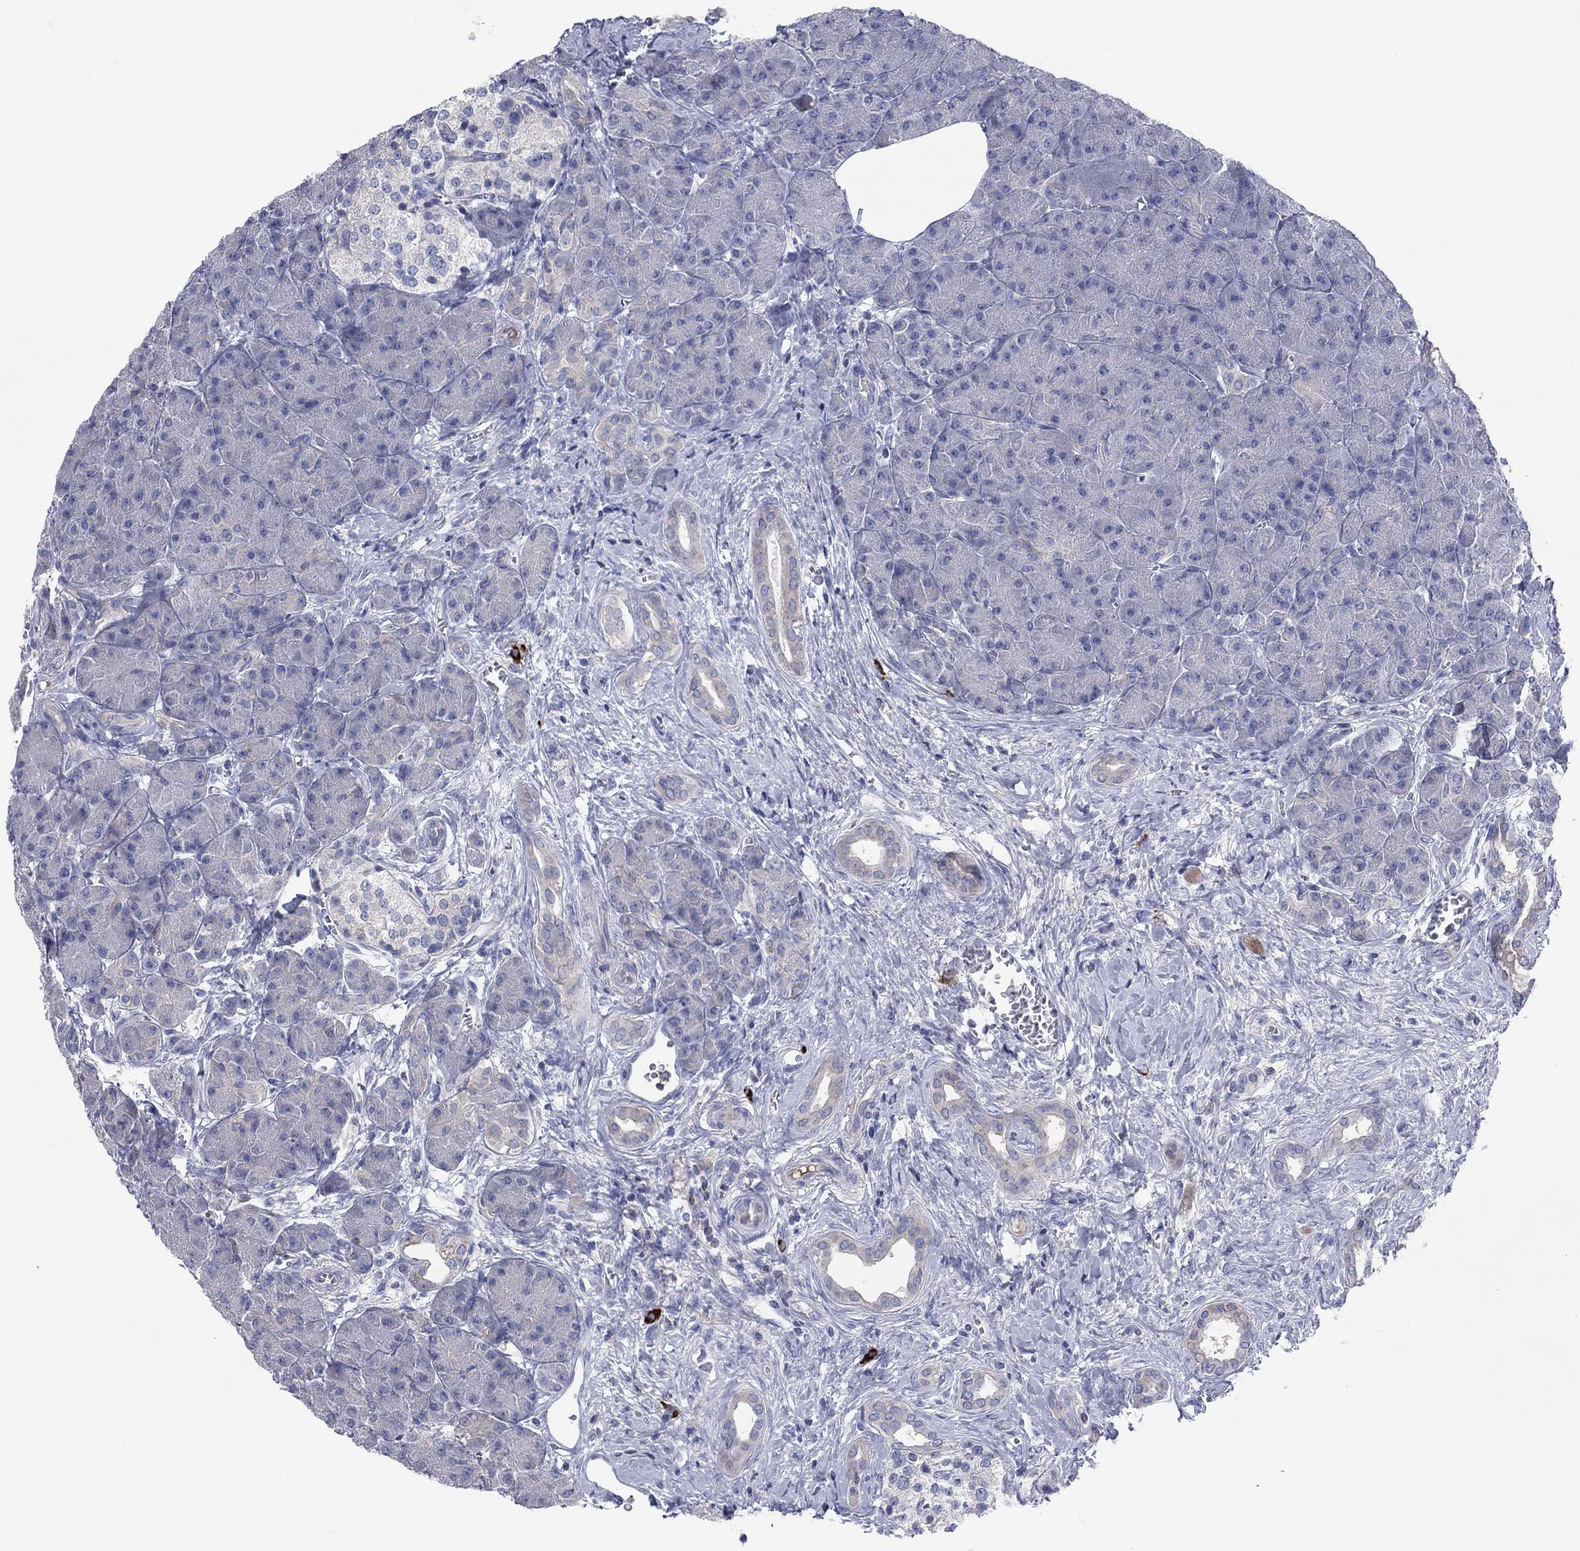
{"staining": {"intensity": "weak", "quantity": "<25%", "location": "cytoplasmic/membranous"}, "tissue": "pancreas", "cell_type": "Exocrine glandular cells", "image_type": "normal", "snomed": [{"axis": "morphology", "description": "Normal tissue, NOS"}, {"axis": "topography", "description": "Pancreas"}], "caption": "Exocrine glandular cells show no significant protein expression in unremarkable pancreas. (DAB immunohistochemistry visualized using brightfield microscopy, high magnification).", "gene": "PVR", "patient": {"sex": "male", "age": 61}}